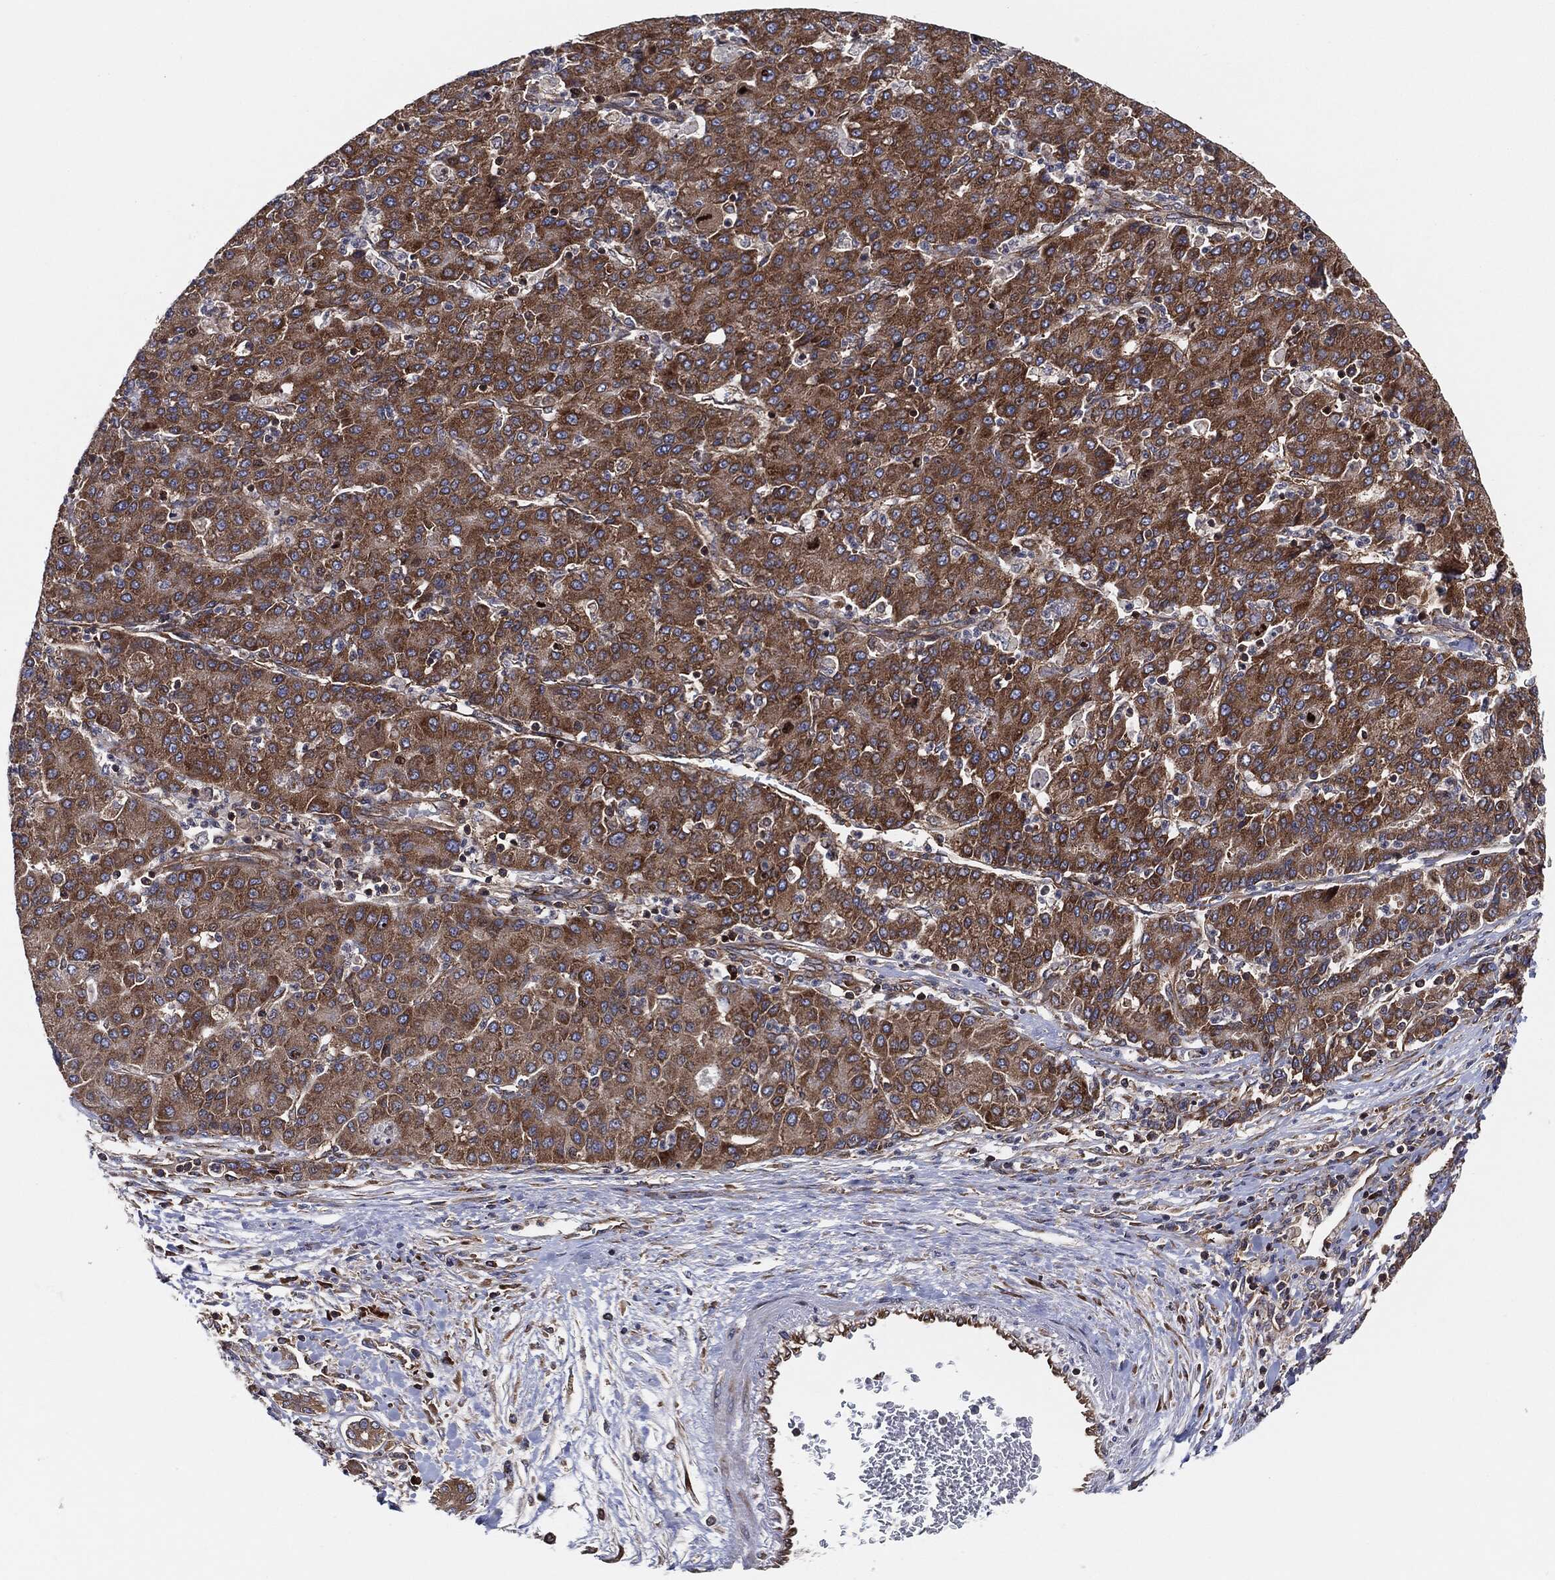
{"staining": {"intensity": "moderate", "quantity": ">75%", "location": "cytoplasmic/membranous"}, "tissue": "liver cancer", "cell_type": "Tumor cells", "image_type": "cancer", "snomed": [{"axis": "morphology", "description": "Carcinoma, Hepatocellular, NOS"}, {"axis": "topography", "description": "Liver"}], "caption": "Brown immunohistochemical staining in liver cancer (hepatocellular carcinoma) reveals moderate cytoplasmic/membranous positivity in approximately >75% of tumor cells.", "gene": "EIF2S2", "patient": {"sex": "male", "age": 65}}